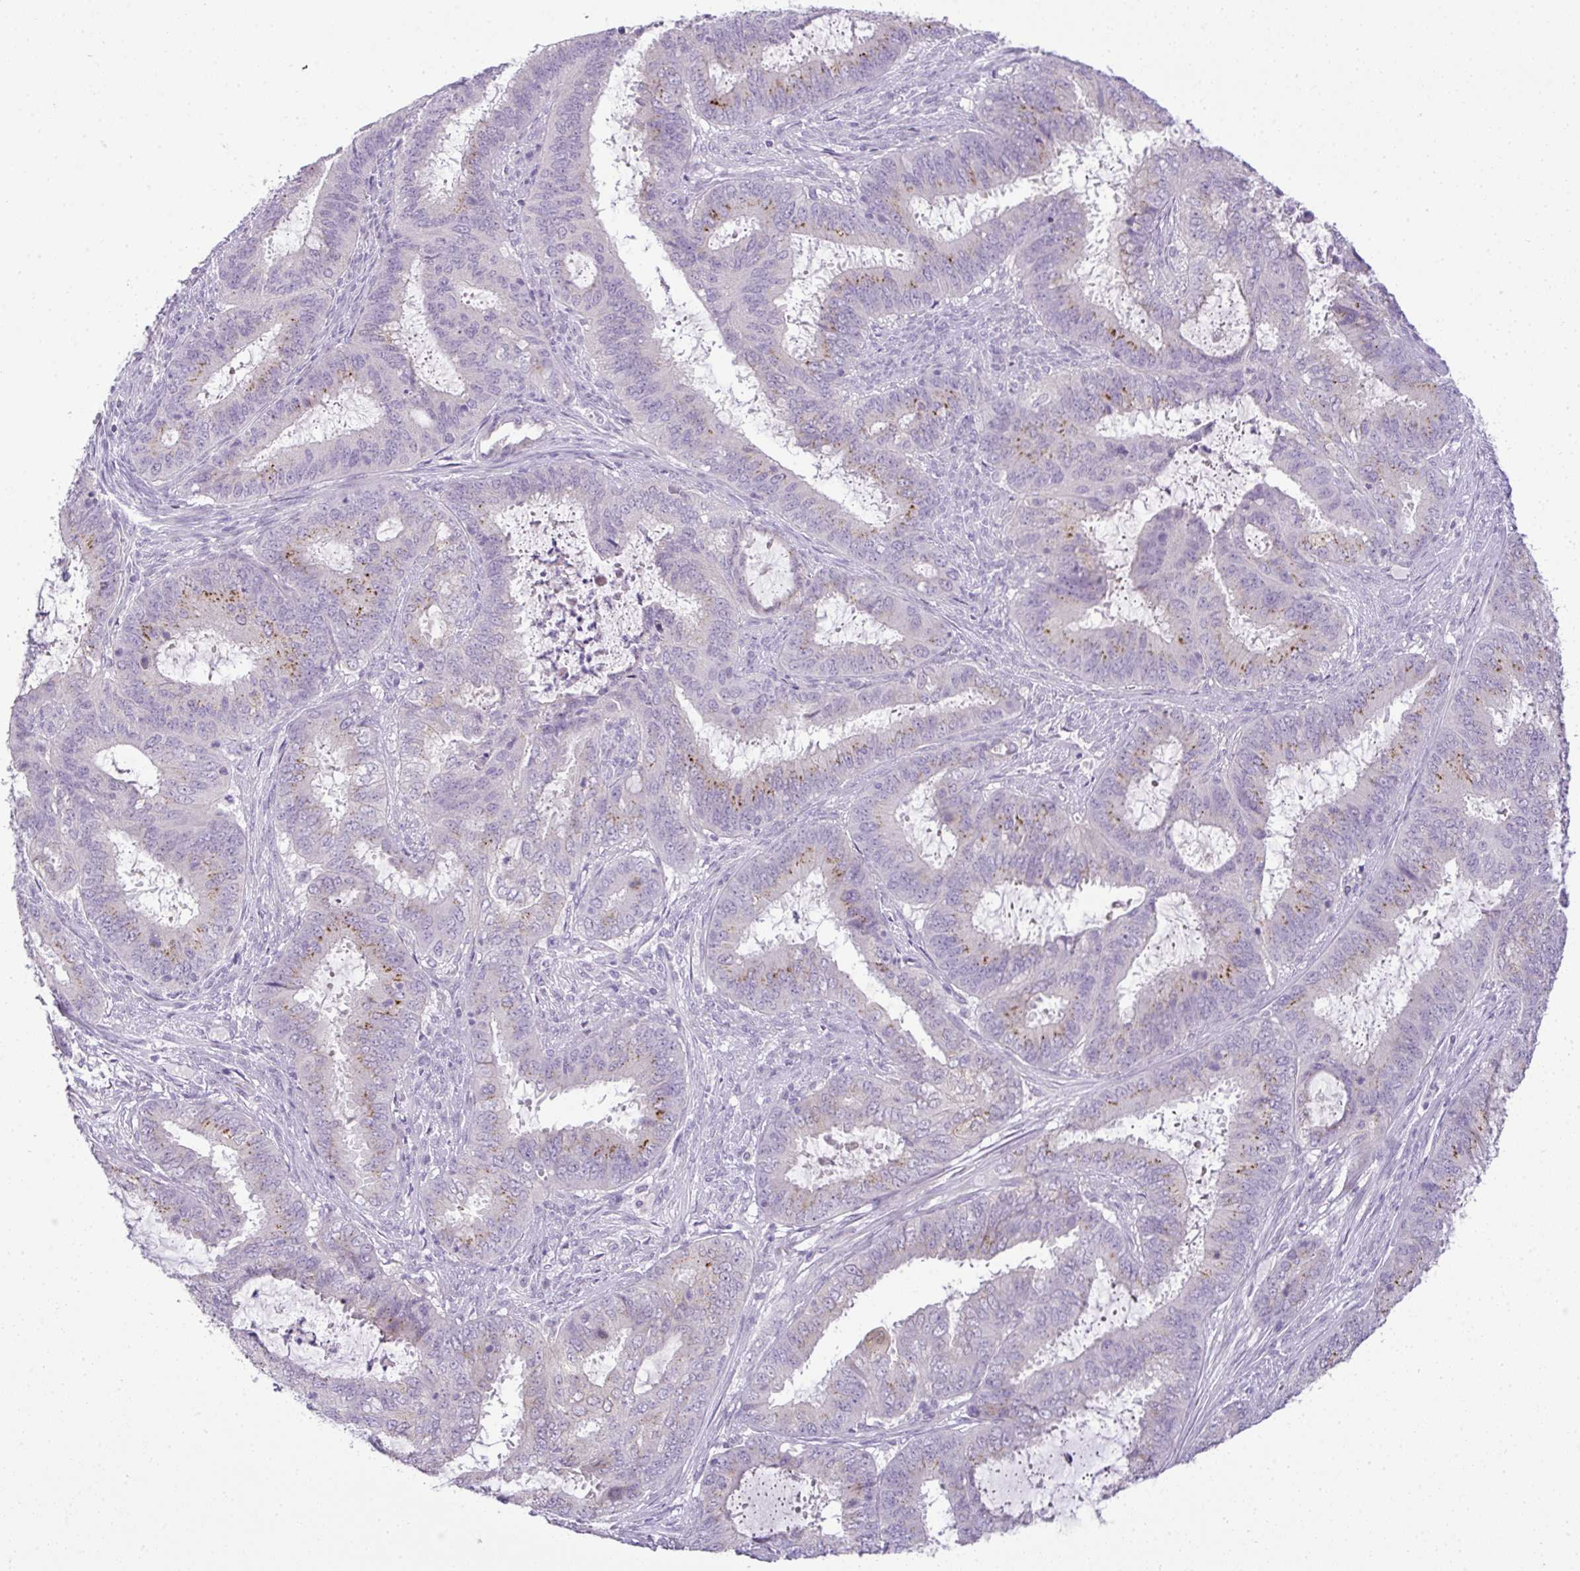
{"staining": {"intensity": "moderate", "quantity": "<25%", "location": "cytoplasmic/membranous"}, "tissue": "endometrial cancer", "cell_type": "Tumor cells", "image_type": "cancer", "snomed": [{"axis": "morphology", "description": "Adenocarcinoma, NOS"}, {"axis": "topography", "description": "Endometrium"}], "caption": "The immunohistochemical stain shows moderate cytoplasmic/membranous staining in tumor cells of endometrial cancer (adenocarcinoma) tissue.", "gene": "CMPK1", "patient": {"sex": "female", "age": 51}}